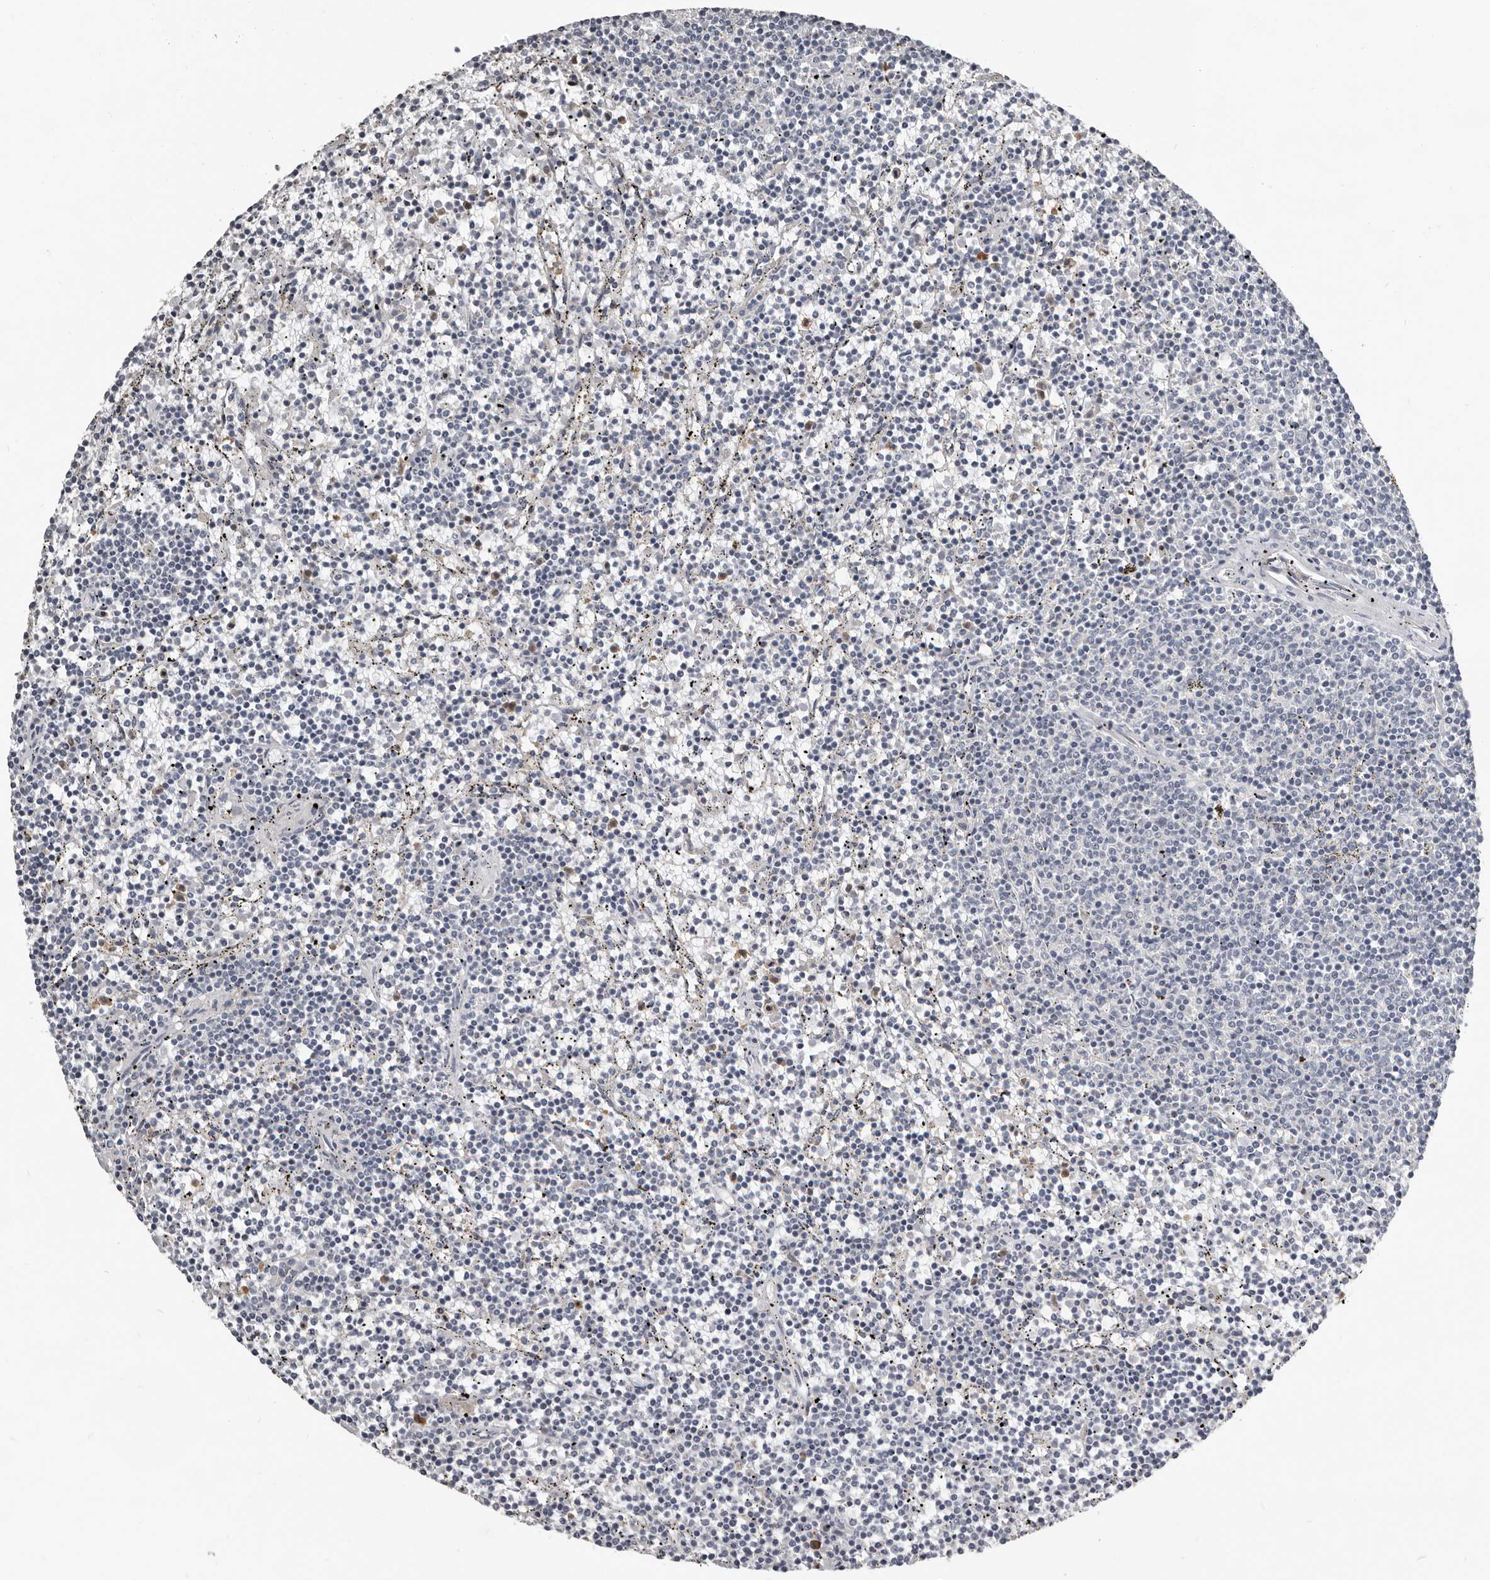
{"staining": {"intensity": "negative", "quantity": "none", "location": "none"}, "tissue": "lymphoma", "cell_type": "Tumor cells", "image_type": "cancer", "snomed": [{"axis": "morphology", "description": "Malignant lymphoma, non-Hodgkin's type, Low grade"}, {"axis": "topography", "description": "Spleen"}], "caption": "Immunohistochemistry (IHC) histopathology image of malignant lymphoma, non-Hodgkin's type (low-grade) stained for a protein (brown), which exhibits no staining in tumor cells.", "gene": "KCNJ8", "patient": {"sex": "female", "age": 50}}